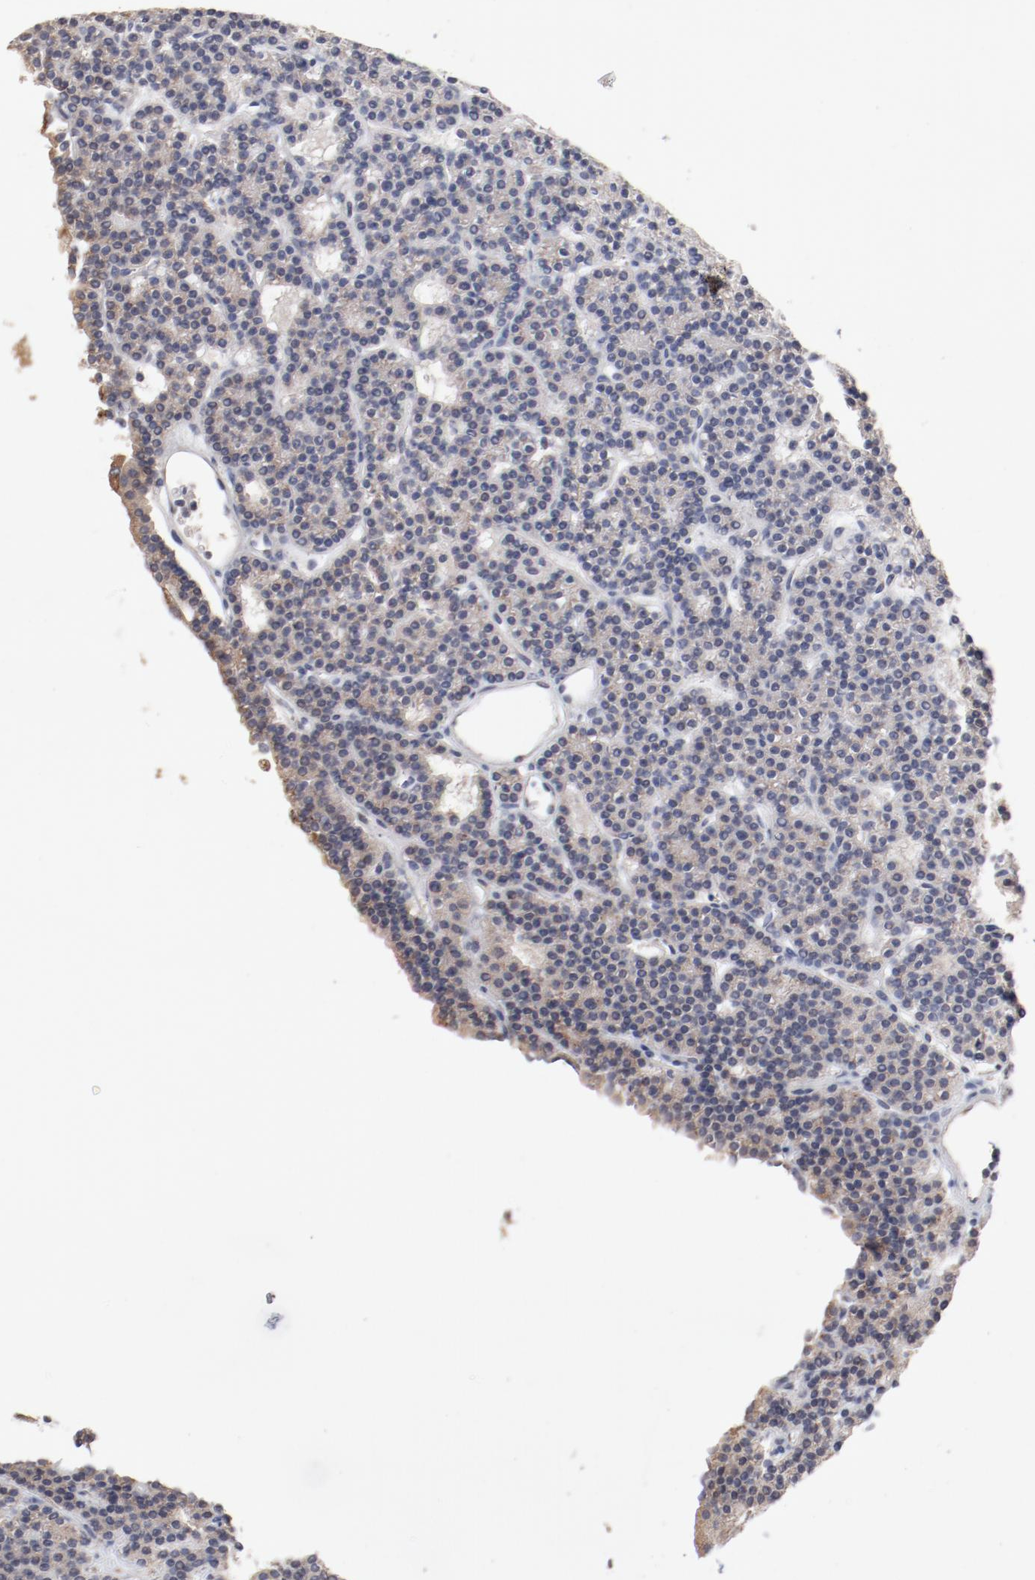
{"staining": {"intensity": "weak", "quantity": ">75%", "location": "cytoplasmic/membranous"}, "tissue": "parathyroid gland", "cell_type": "Glandular cells", "image_type": "normal", "snomed": [{"axis": "morphology", "description": "Normal tissue, NOS"}, {"axis": "topography", "description": "Parathyroid gland"}], "caption": "Immunohistochemistry (IHC) image of benign parathyroid gland: parathyroid gland stained using IHC demonstrates low levels of weak protein expression localized specifically in the cytoplasmic/membranous of glandular cells, appearing as a cytoplasmic/membranous brown color.", "gene": "AK7", "patient": {"sex": "female", "age": 45}}